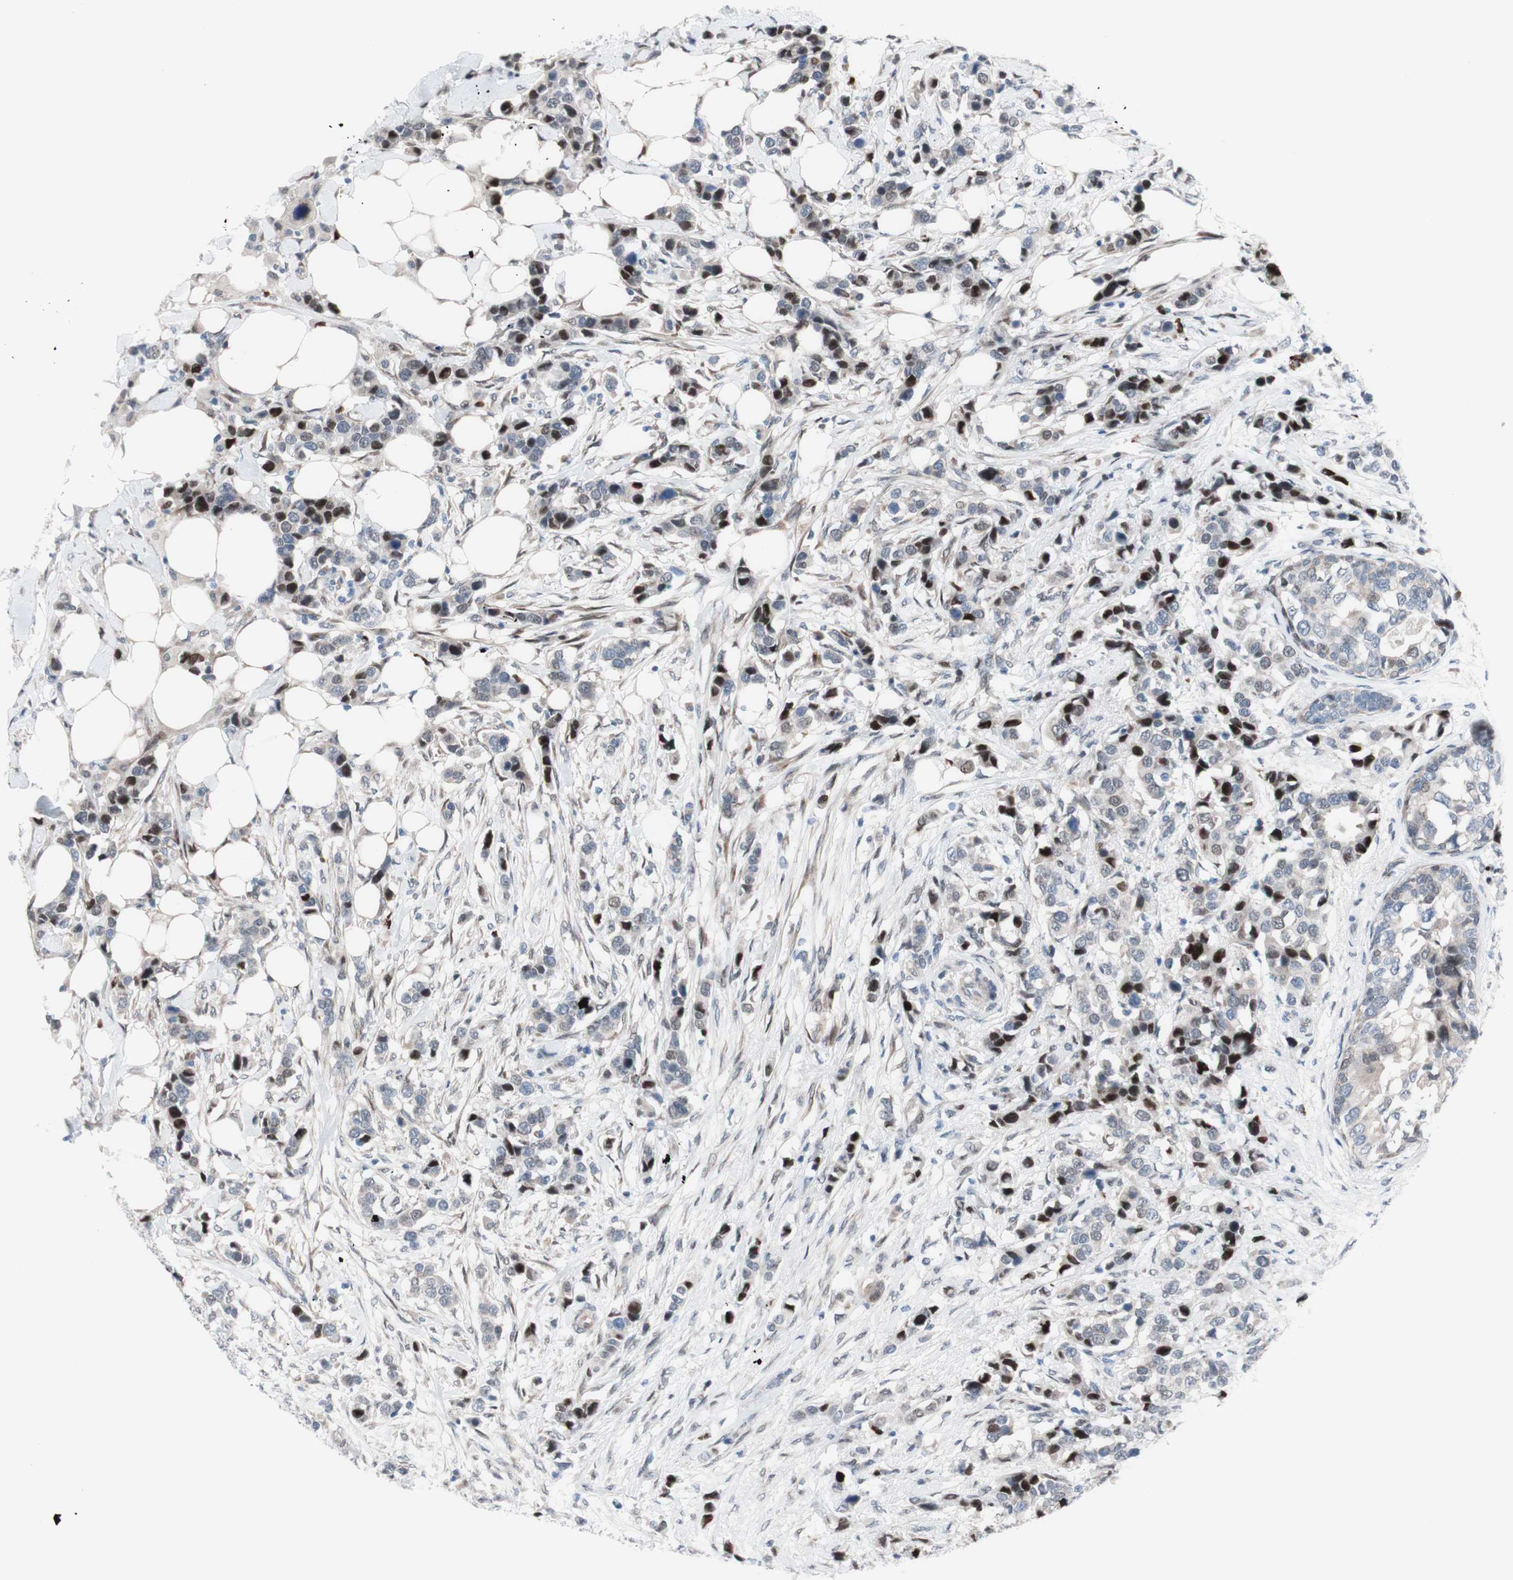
{"staining": {"intensity": "moderate", "quantity": "25%-75%", "location": "nuclear"}, "tissue": "breast cancer", "cell_type": "Tumor cells", "image_type": "cancer", "snomed": [{"axis": "morphology", "description": "Normal tissue, NOS"}, {"axis": "morphology", "description": "Duct carcinoma"}, {"axis": "topography", "description": "Breast"}], "caption": "The immunohistochemical stain shows moderate nuclear positivity in tumor cells of breast cancer tissue.", "gene": "PHTF2", "patient": {"sex": "female", "age": 50}}